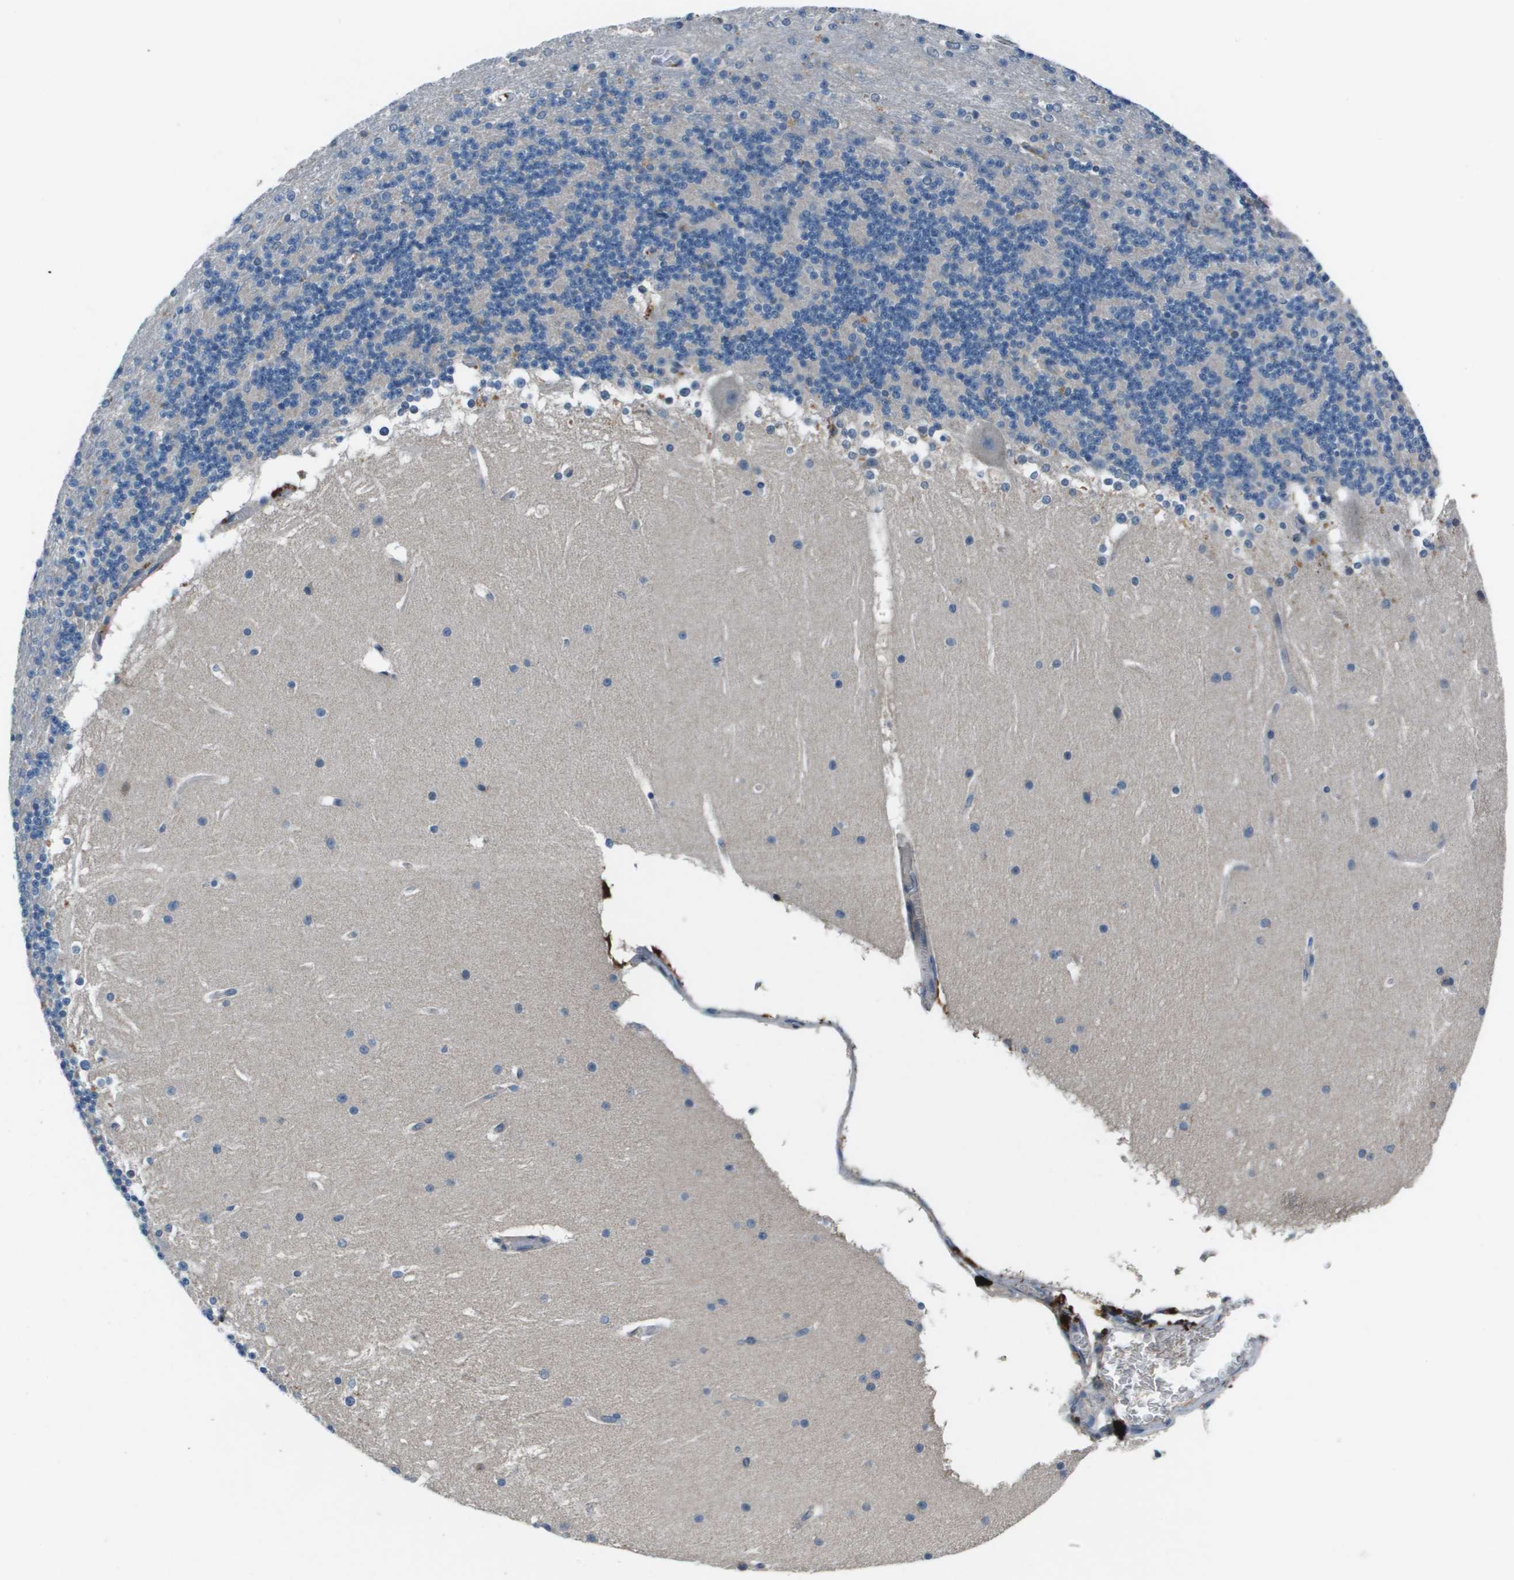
{"staining": {"intensity": "negative", "quantity": "none", "location": "none"}, "tissue": "cerebellum", "cell_type": "Cells in granular layer", "image_type": "normal", "snomed": [{"axis": "morphology", "description": "Normal tissue, NOS"}, {"axis": "topography", "description": "Cerebellum"}], "caption": "Immunohistochemical staining of benign human cerebellum demonstrates no significant expression in cells in granular layer.", "gene": "PCOLCE", "patient": {"sex": "female", "age": 19}}